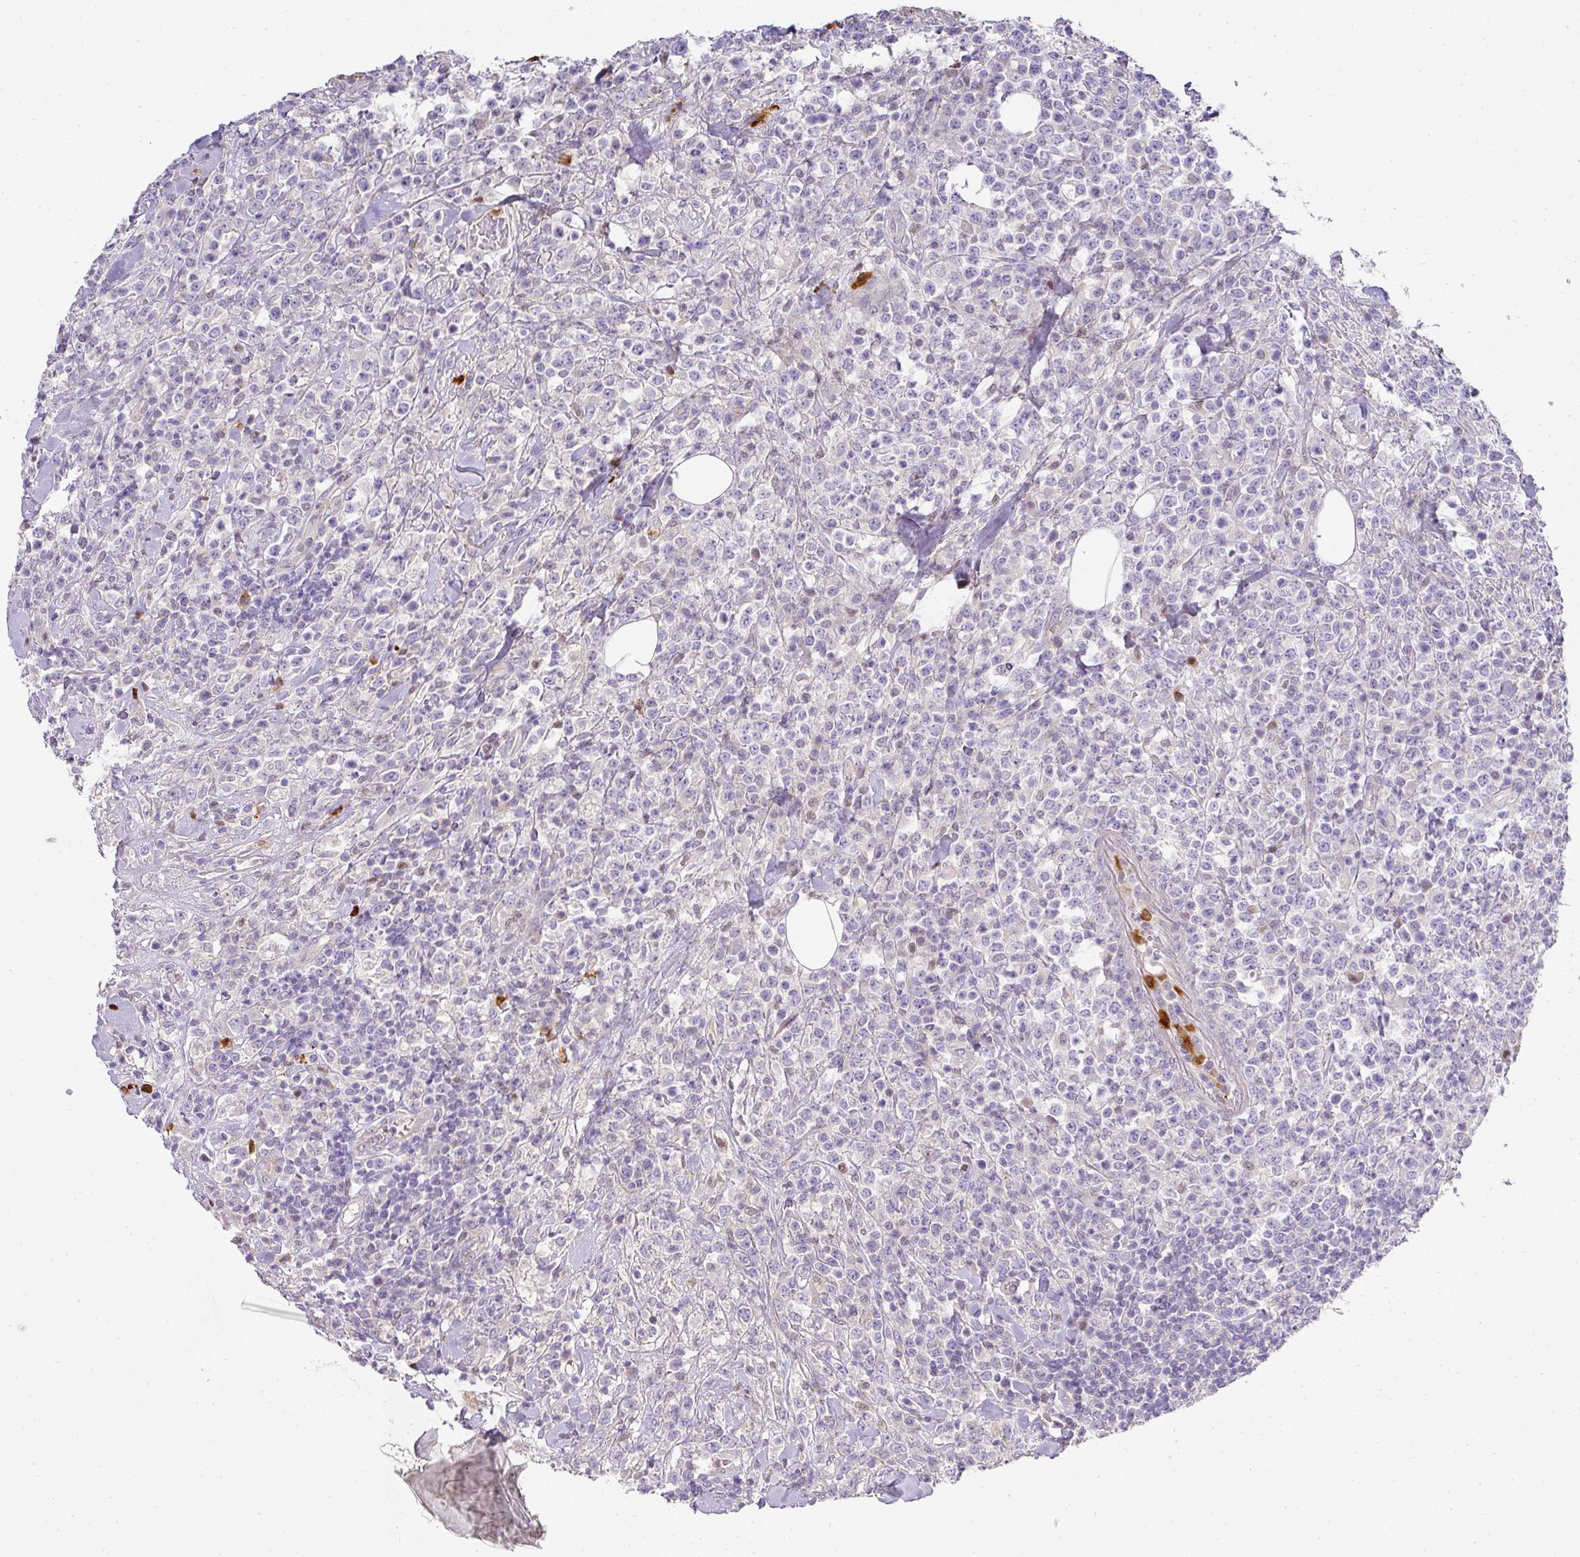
{"staining": {"intensity": "negative", "quantity": "none", "location": "none"}, "tissue": "lymphoma", "cell_type": "Tumor cells", "image_type": "cancer", "snomed": [{"axis": "morphology", "description": "Malignant lymphoma, non-Hodgkin's type, High grade"}, {"axis": "topography", "description": "Colon"}], "caption": "Human lymphoma stained for a protein using IHC shows no positivity in tumor cells.", "gene": "HHEX", "patient": {"sex": "female", "age": 53}}